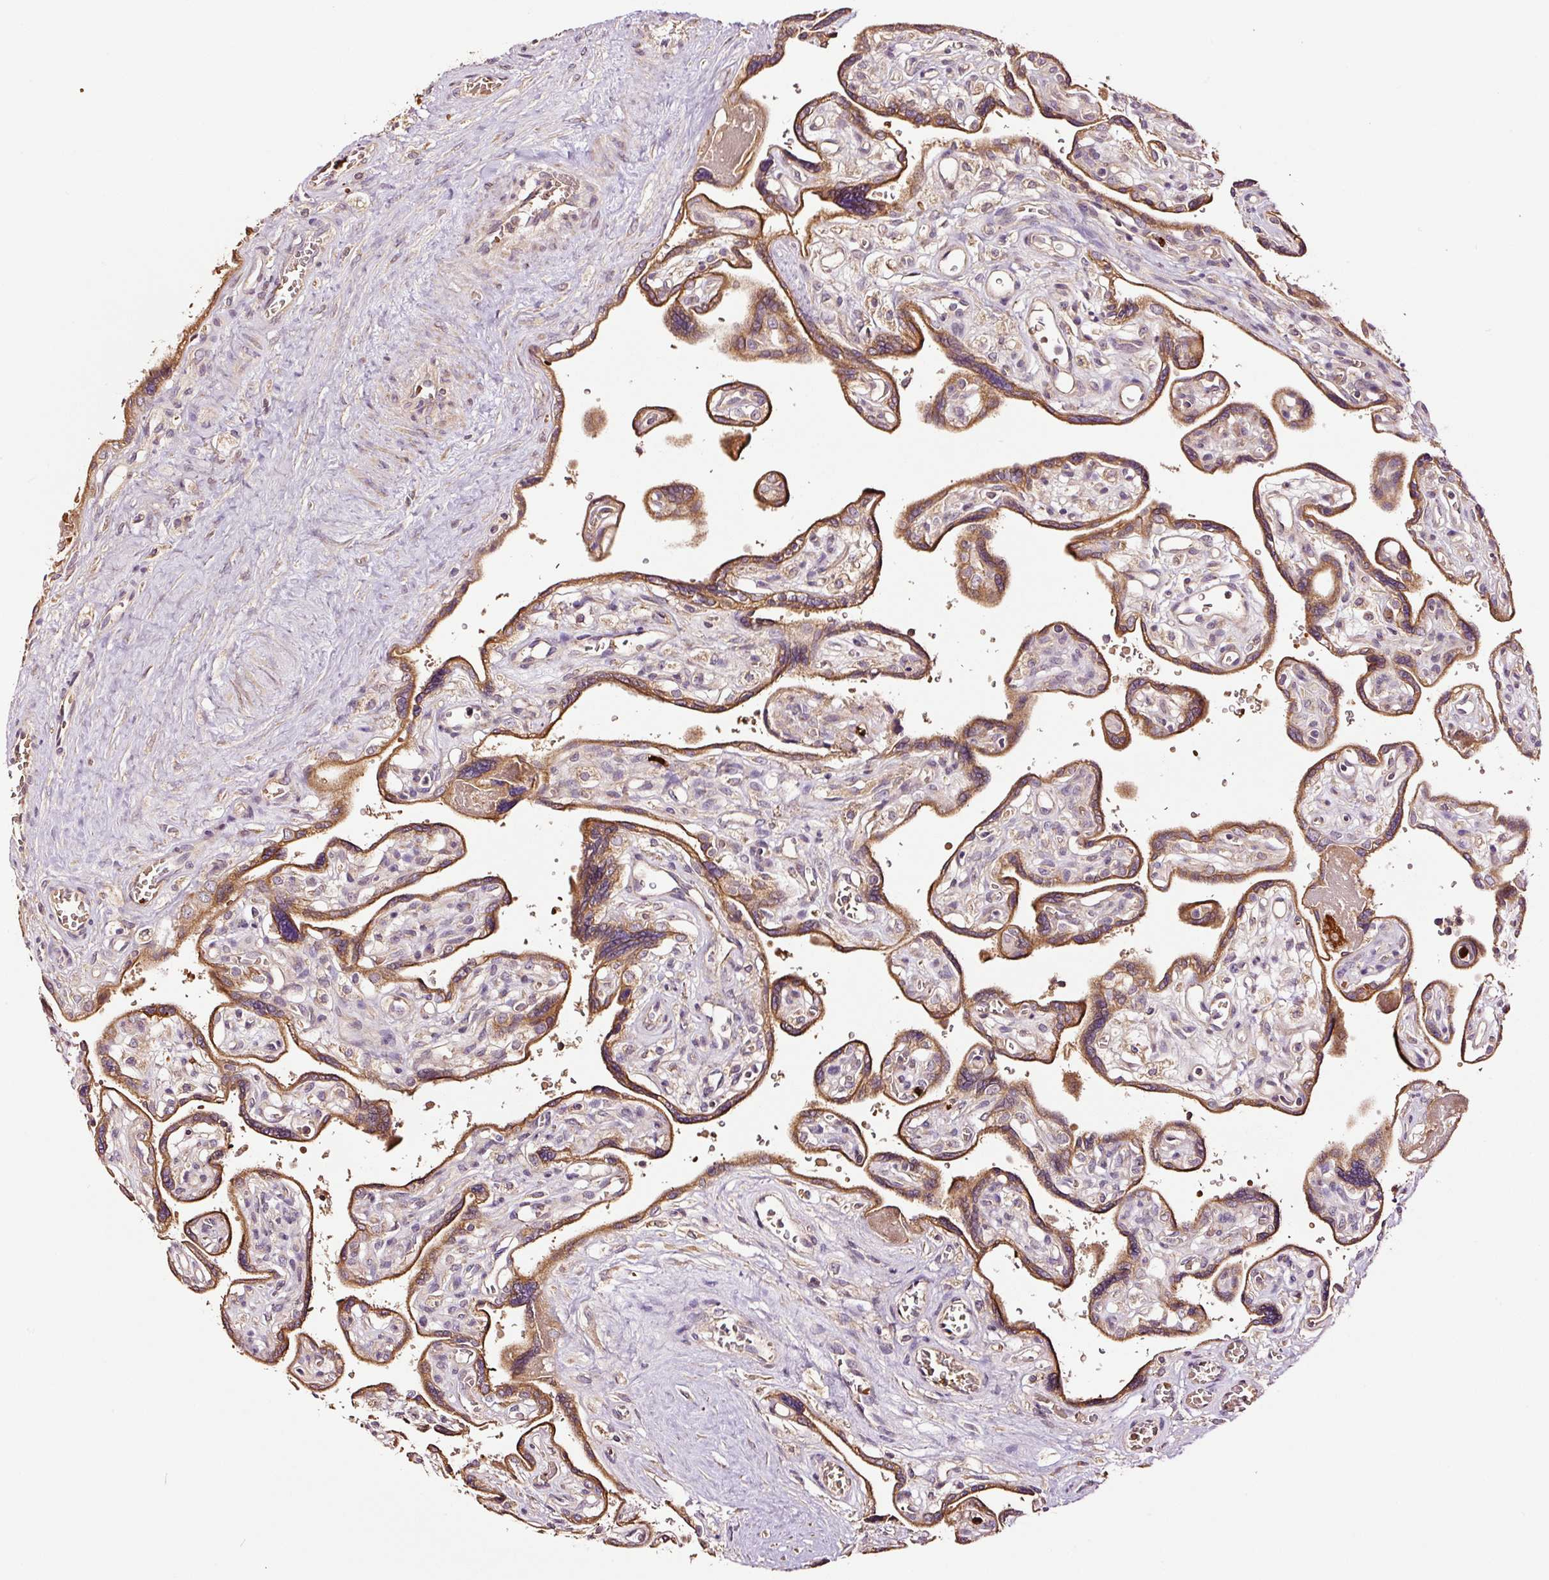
{"staining": {"intensity": "strong", "quantity": ">75%", "location": "cytoplasmic/membranous"}, "tissue": "placenta", "cell_type": "Trophoblastic cells", "image_type": "normal", "snomed": [{"axis": "morphology", "description": "Normal tissue, NOS"}, {"axis": "topography", "description": "Placenta"}], "caption": "This image reveals immunohistochemistry staining of unremarkable human placenta, with high strong cytoplasmic/membranous expression in approximately >75% of trophoblastic cells.", "gene": "PGLYRP2", "patient": {"sex": "female", "age": 39}}